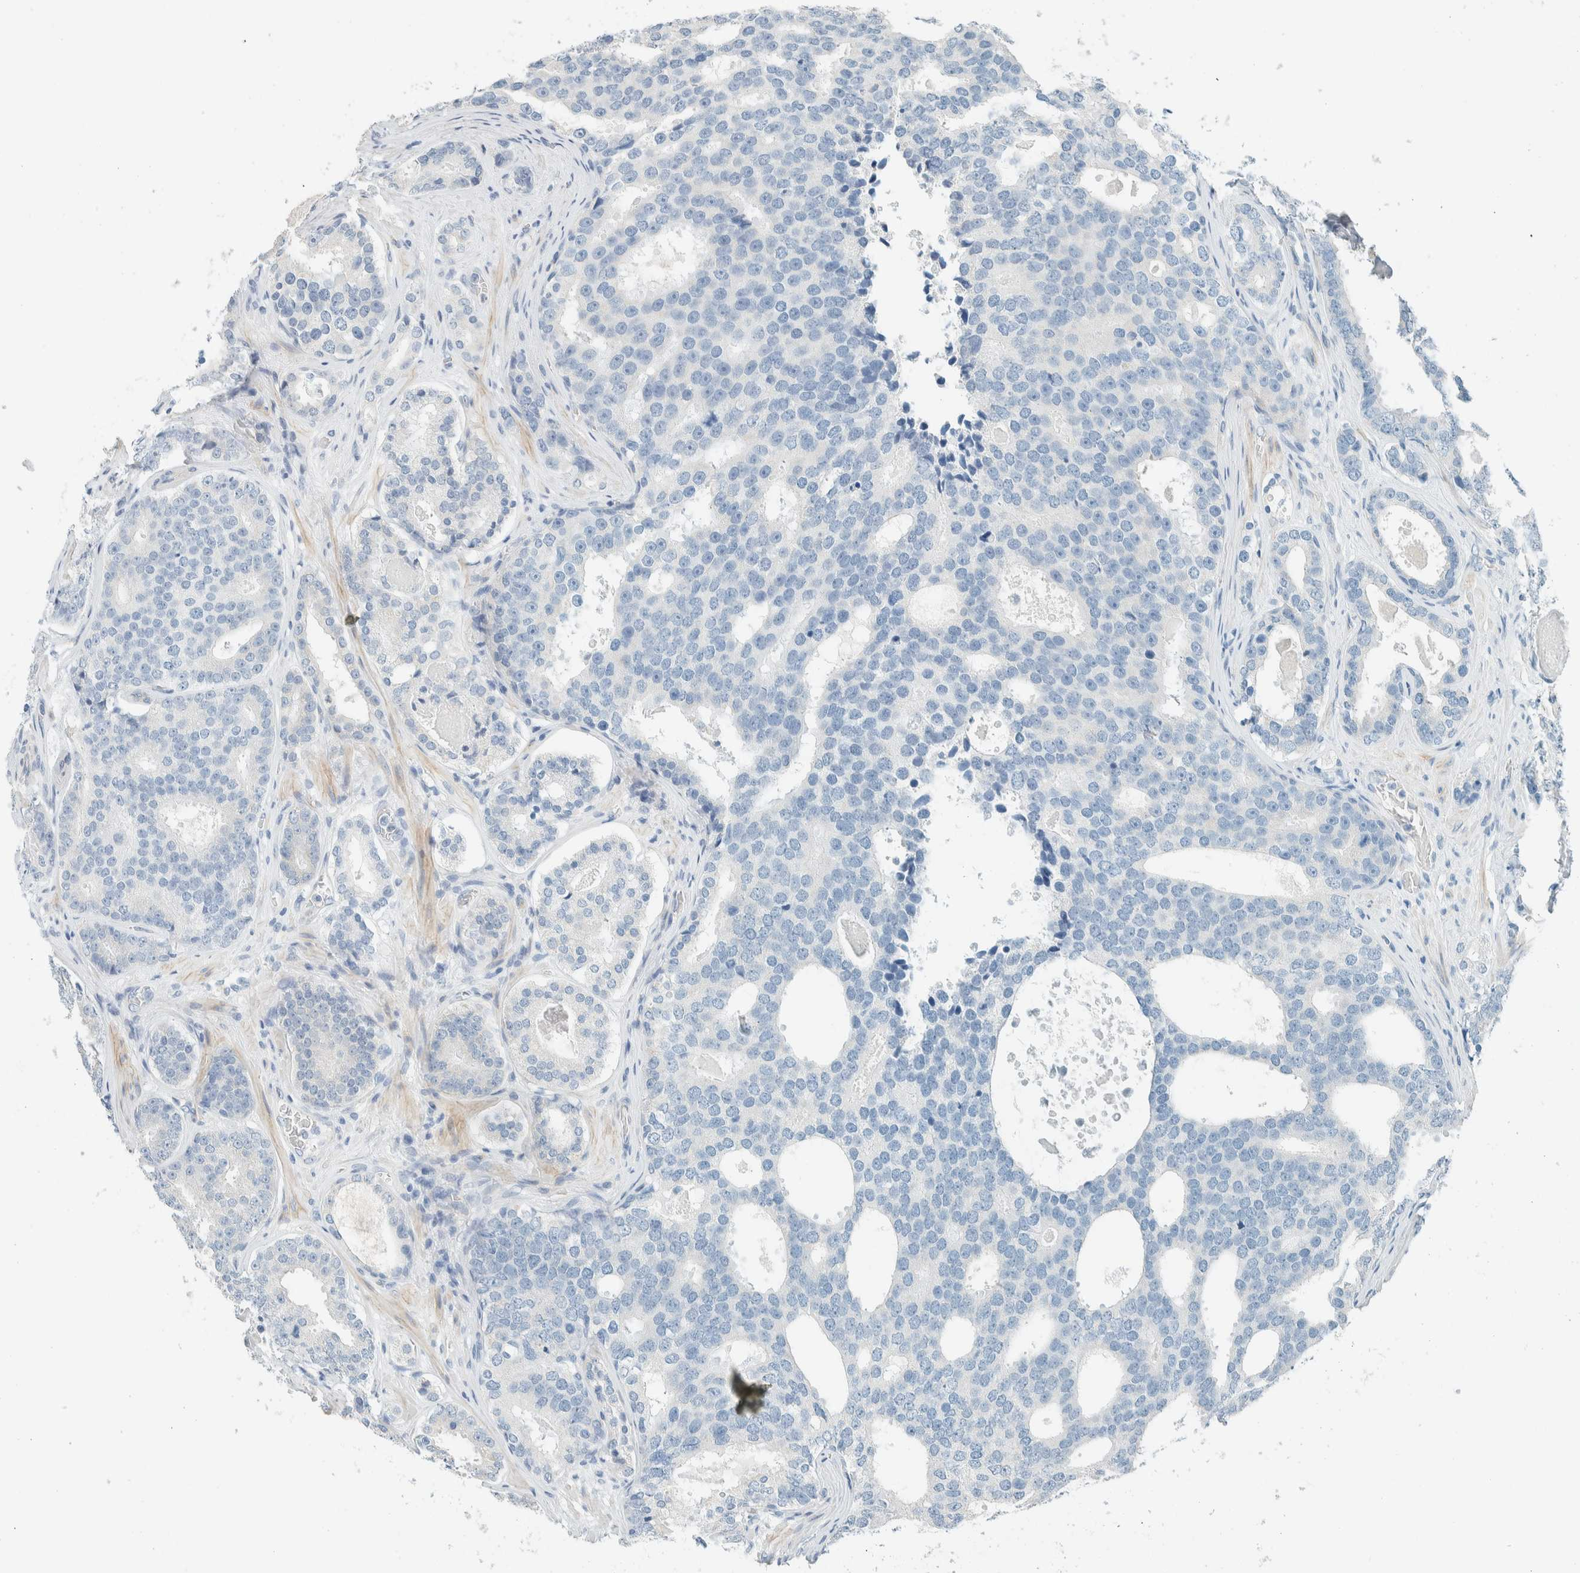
{"staining": {"intensity": "negative", "quantity": "none", "location": "none"}, "tissue": "prostate cancer", "cell_type": "Tumor cells", "image_type": "cancer", "snomed": [{"axis": "morphology", "description": "Adenocarcinoma, High grade"}, {"axis": "topography", "description": "Prostate"}], "caption": "The immunohistochemistry (IHC) image has no significant expression in tumor cells of prostate adenocarcinoma (high-grade) tissue.", "gene": "SLFN12", "patient": {"sex": "male", "age": 60}}